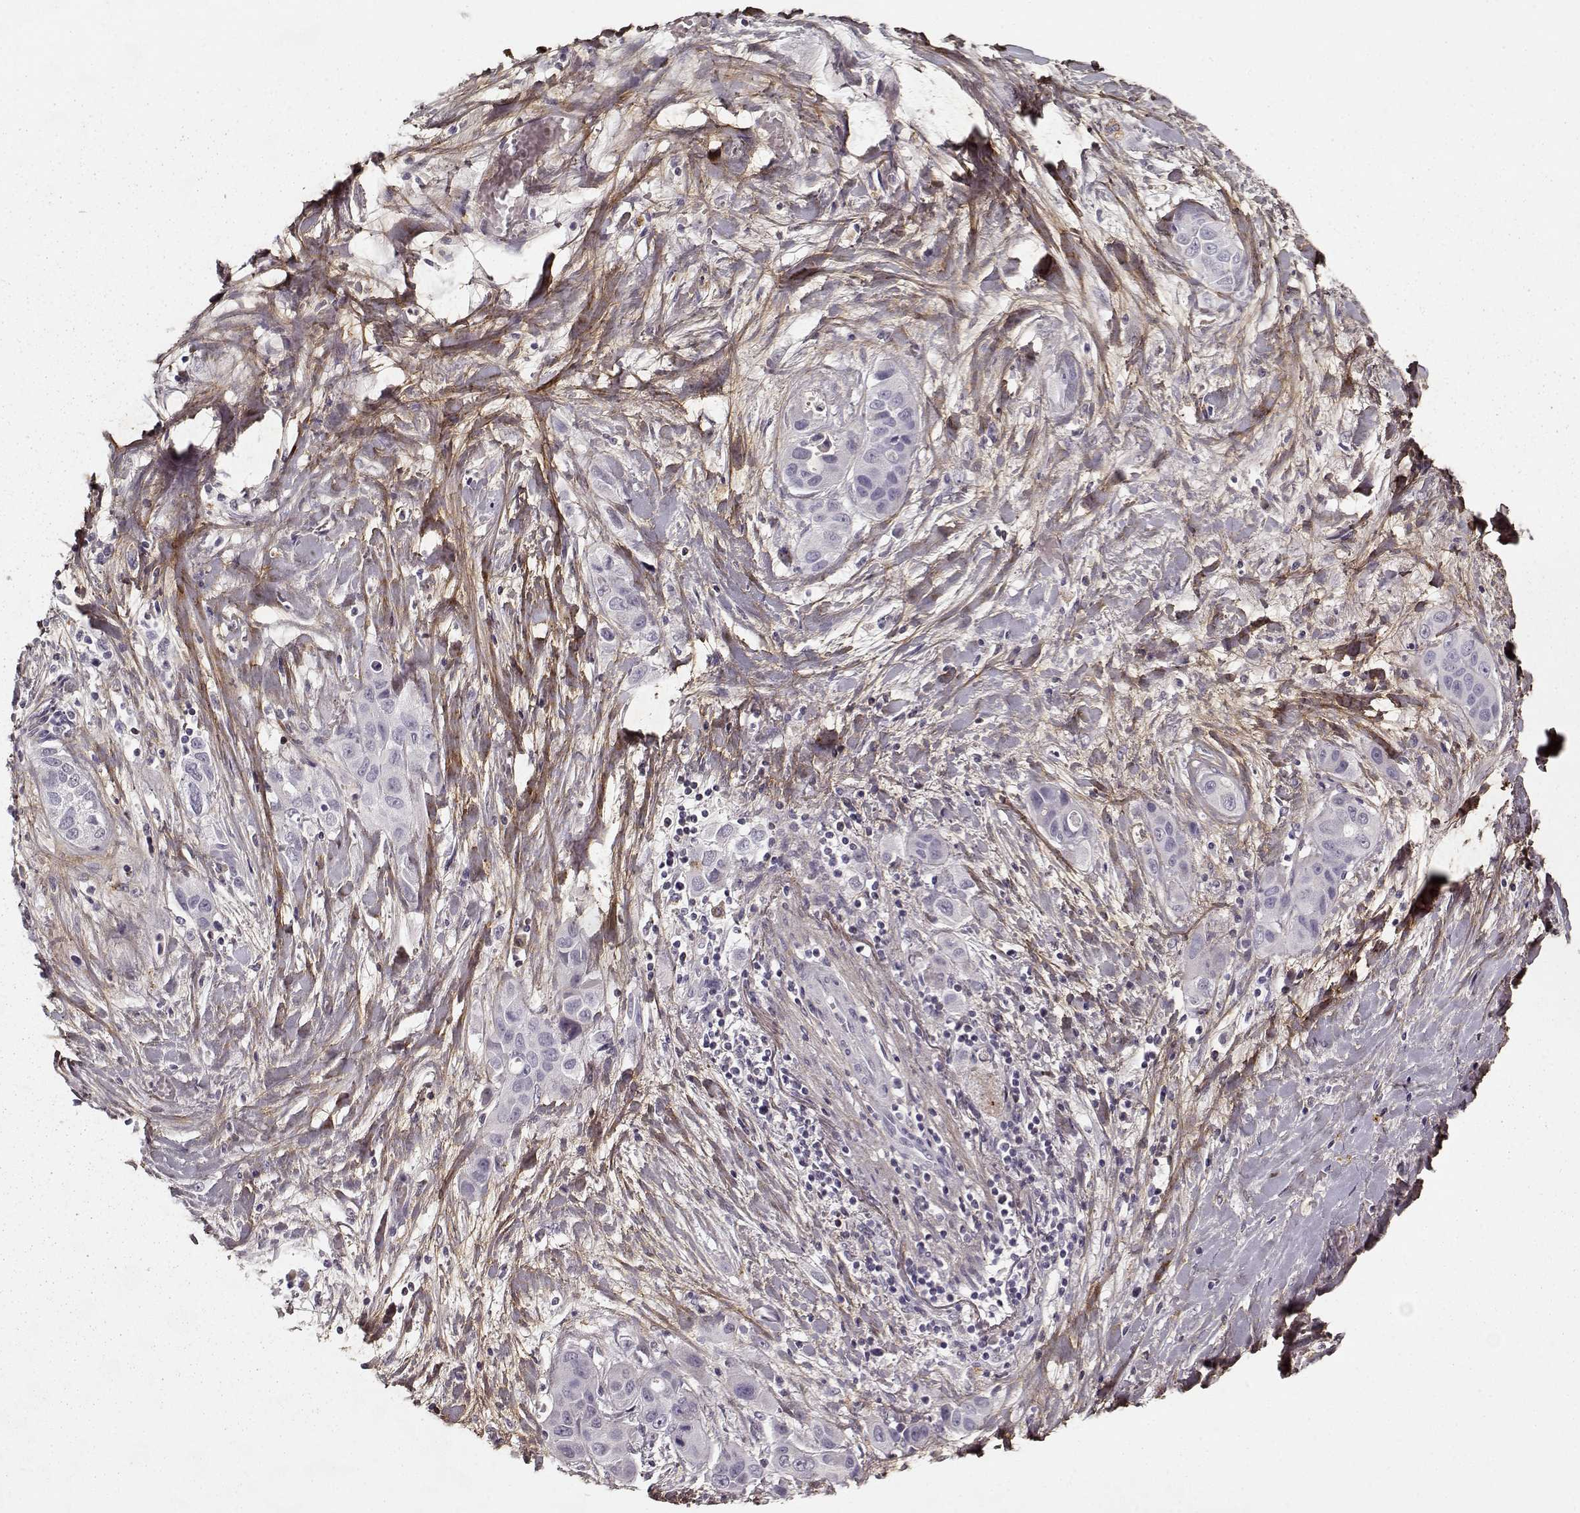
{"staining": {"intensity": "negative", "quantity": "none", "location": "none"}, "tissue": "liver cancer", "cell_type": "Tumor cells", "image_type": "cancer", "snomed": [{"axis": "morphology", "description": "Cholangiocarcinoma"}, {"axis": "topography", "description": "Liver"}], "caption": "This is an immunohistochemistry (IHC) image of human liver cholangiocarcinoma. There is no positivity in tumor cells.", "gene": "LUM", "patient": {"sex": "female", "age": 52}}